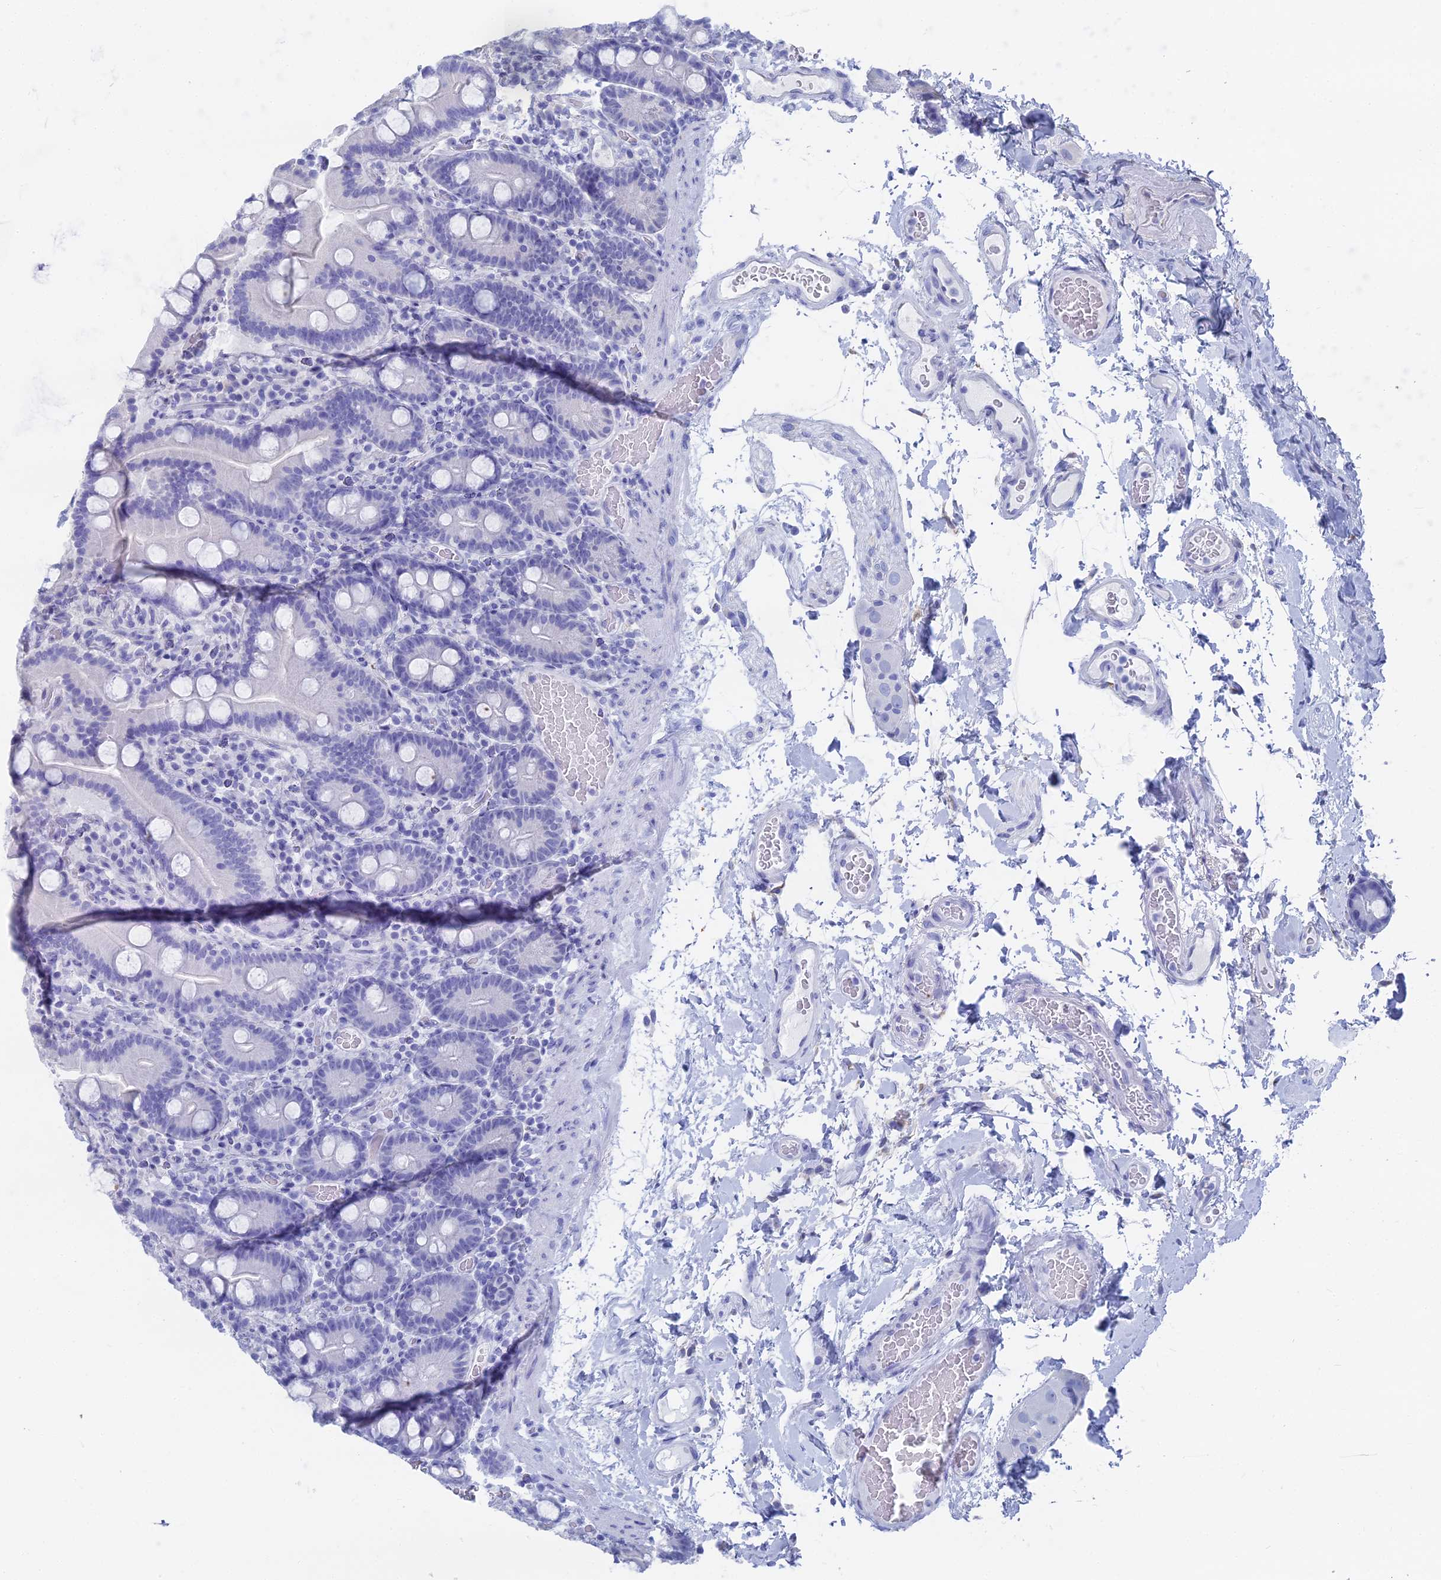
{"staining": {"intensity": "negative", "quantity": "none", "location": "none"}, "tissue": "duodenum", "cell_type": "Glandular cells", "image_type": "normal", "snomed": [{"axis": "morphology", "description": "Normal tissue, NOS"}, {"axis": "topography", "description": "Duodenum"}], "caption": "High power microscopy photomicrograph of an immunohistochemistry micrograph of unremarkable duodenum, revealing no significant staining in glandular cells. The staining is performed using DAB brown chromogen with nuclei counter-stained in using hematoxylin.", "gene": "TNNT3", "patient": {"sex": "male", "age": 55}}